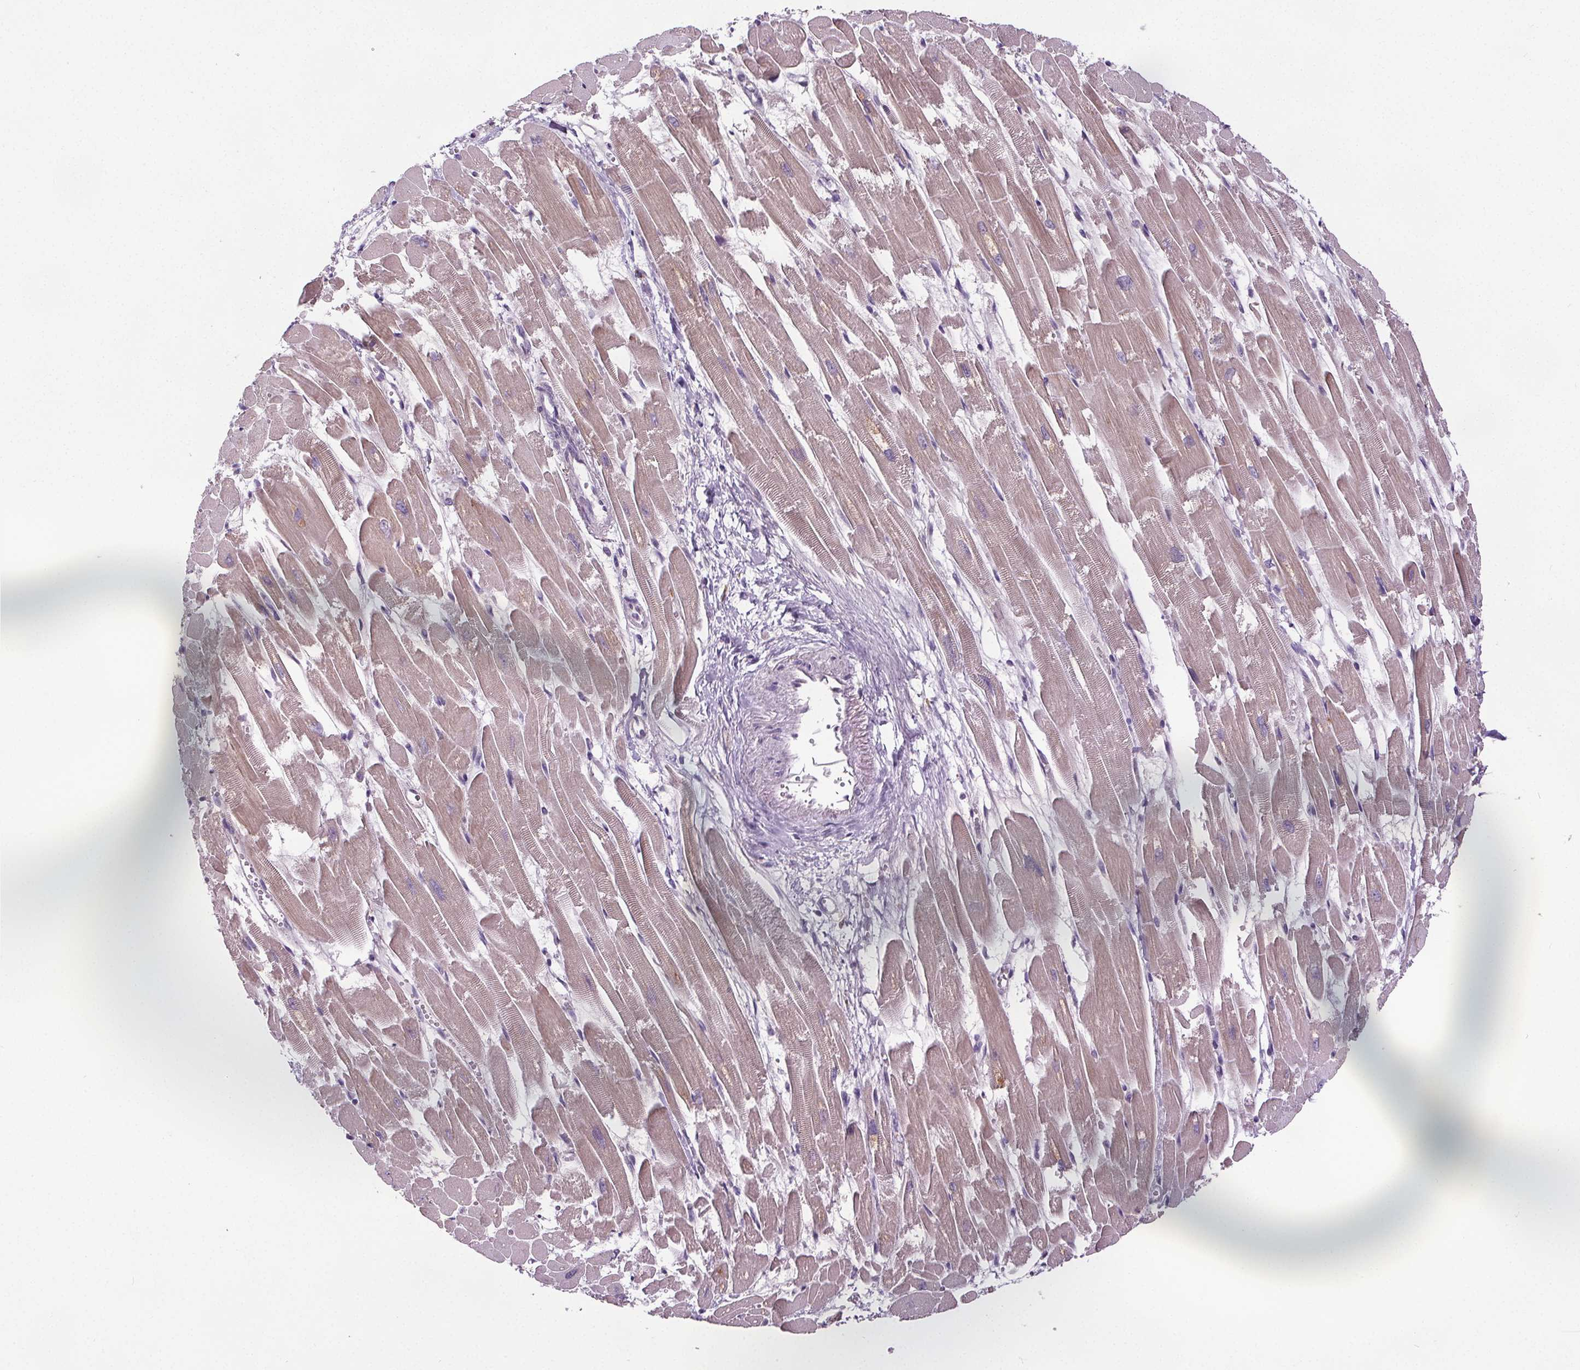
{"staining": {"intensity": "weak", "quantity": ">75%", "location": "cytoplasmic/membranous"}, "tissue": "heart muscle", "cell_type": "Cardiomyocytes", "image_type": "normal", "snomed": [{"axis": "morphology", "description": "Normal tissue, NOS"}, {"axis": "topography", "description": "Heart"}], "caption": "This is an image of IHC staining of benign heart muscle, which shows weak staining in the cytoplasmic/membranous of cardiomyocytes.", "gene": "SUCLA2", "patient": {"sex": "female", "age": 52}}